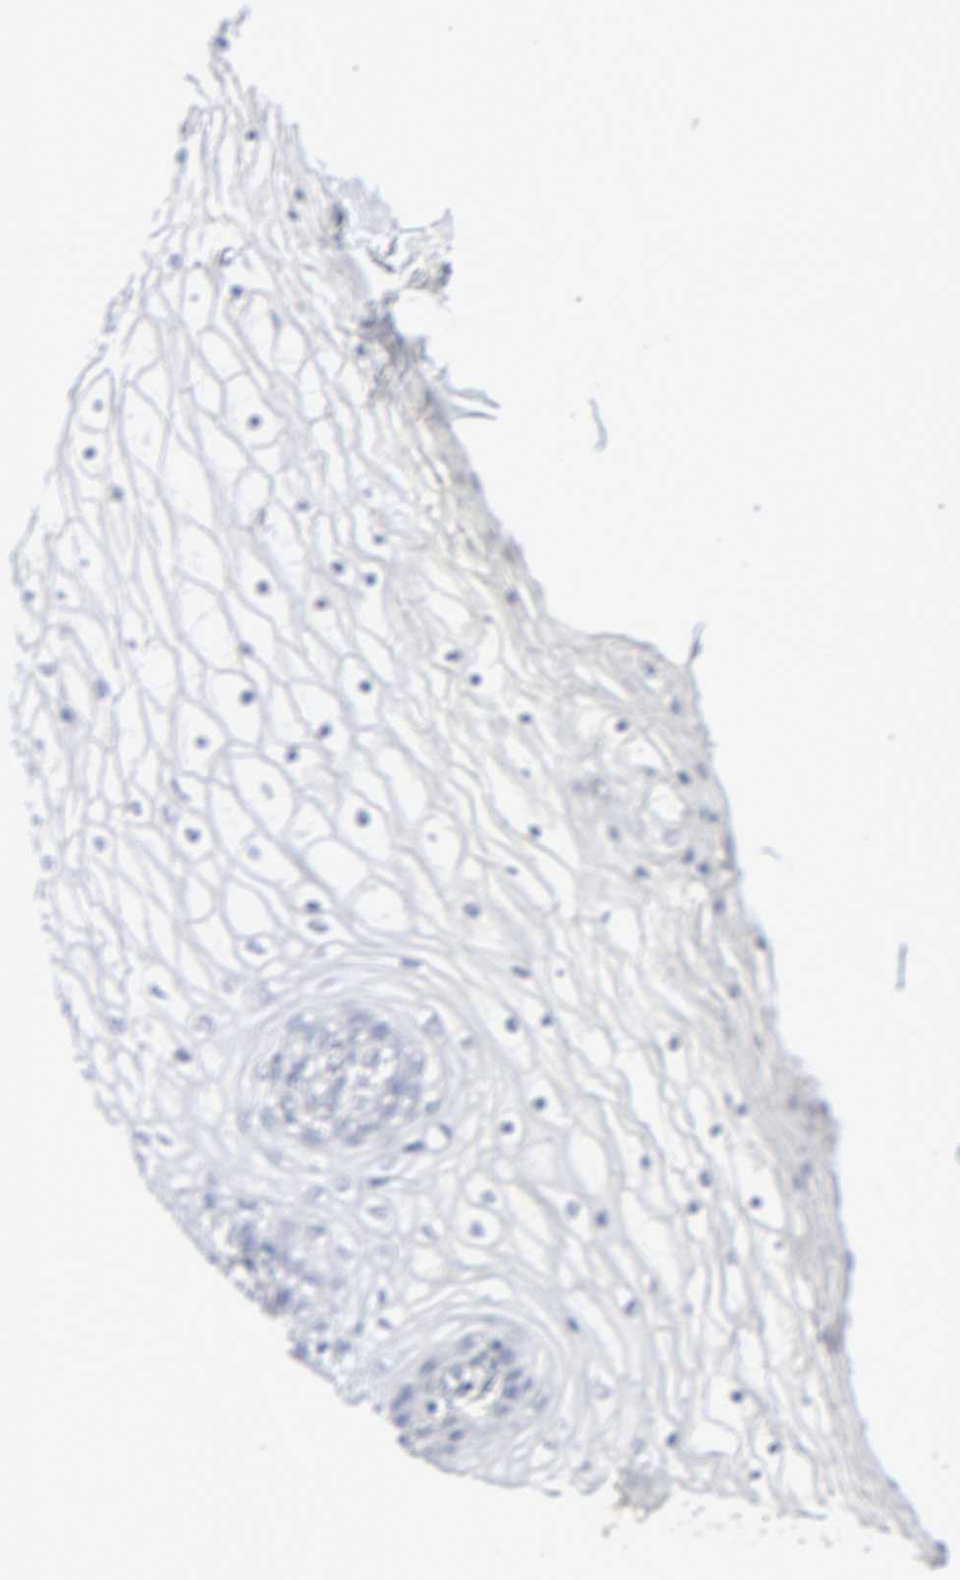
{"staining": {"intensity": "negative", "quantity": "none", "location": "none"}, "tissue": "vagina", "cell_type": "Squamous epithelial cells", "image_type": "normal", "snomed": [{"axis": "morphology", "description": "Normal tissue, NOS"}, {"axis": "topography", "description": "Vagina"}], "caption": "DAB immunohistochemical staining of normal vagina exhibits no significant expression in squamous epithelial cells. (DAB (3,3'-diaminobenzidine) immunohistochemistry (IHC), high magnification).", "gene": "SLCO1B3", "patient": {"sex": "female", "age": 34}}